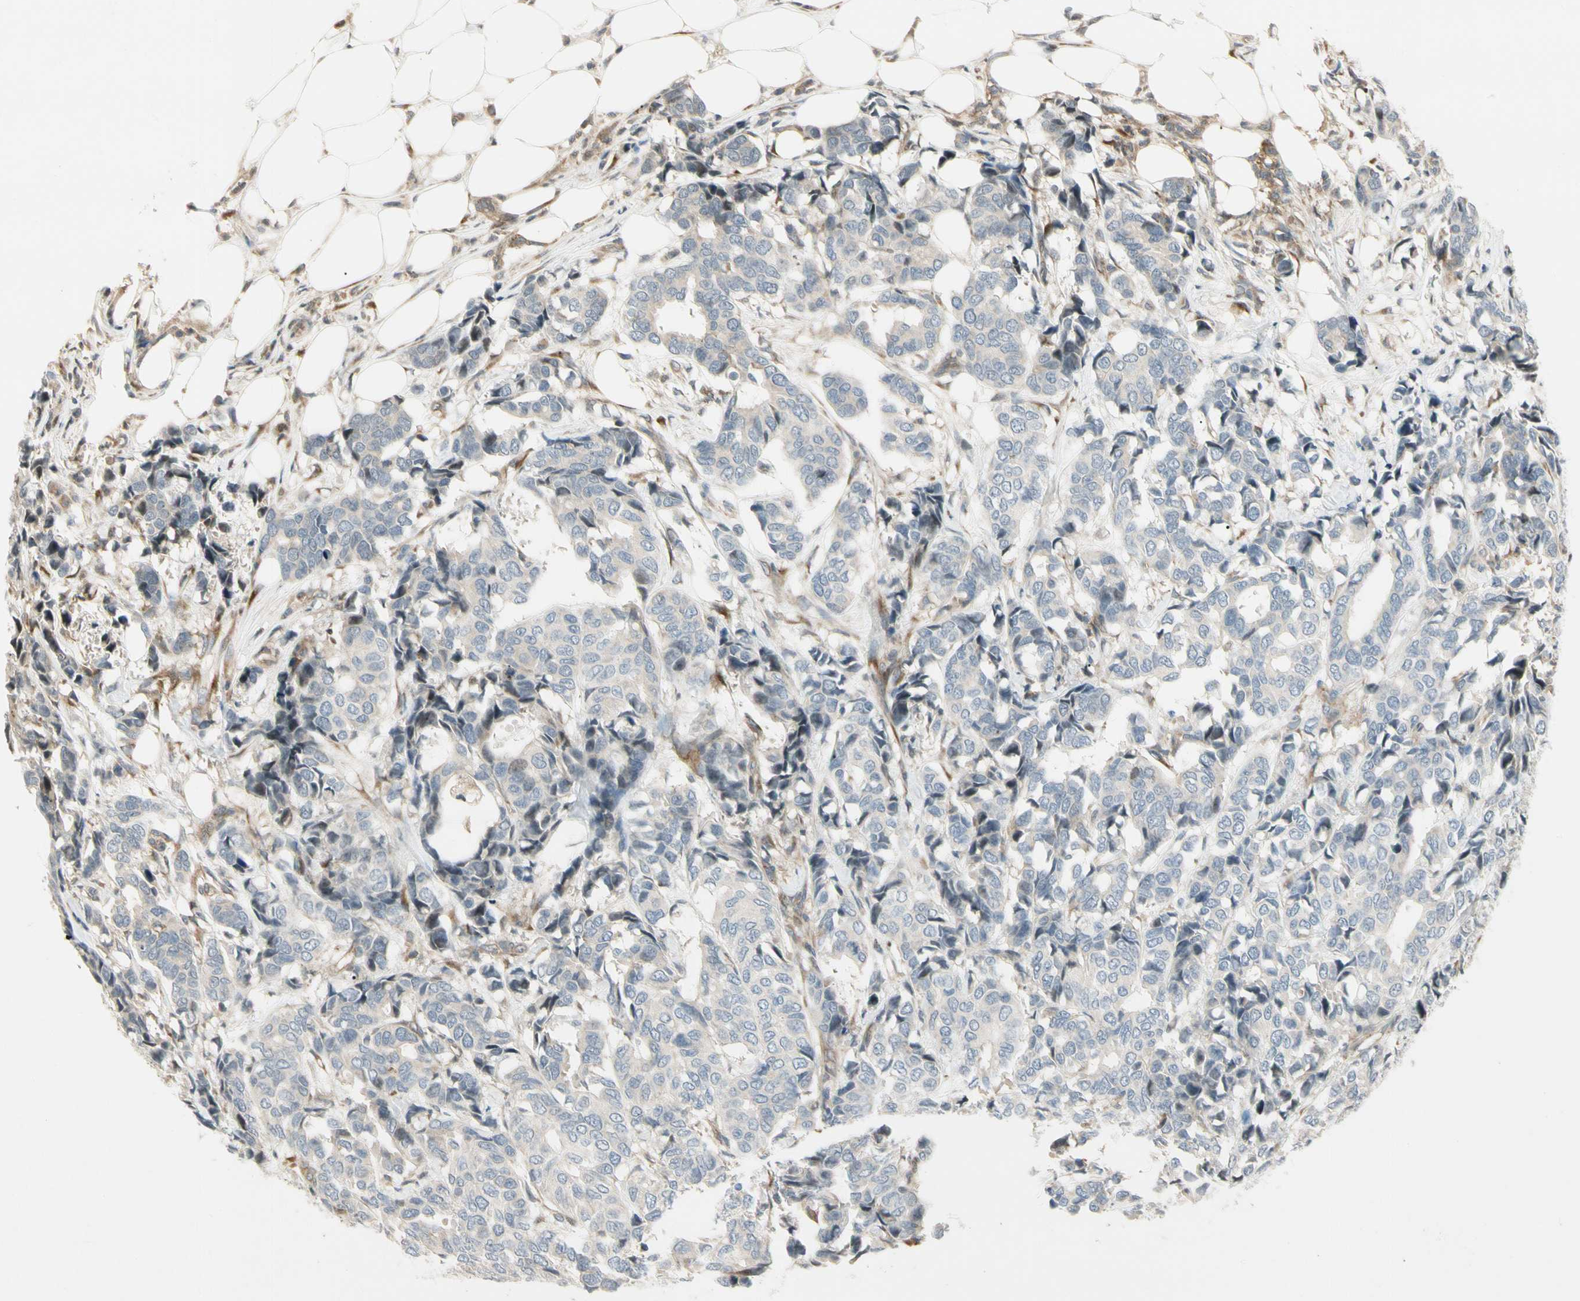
{"staining": {"intensity": "negative", "quantity": "none", "location": "none"}, "tissue": "breast cancer", "cell_type": "Tumor cells", "image_type": "cancer", "snomed": [{"axis": "morphology", "description": "Duct carcinoma"}, {"axis": "topography", "description": "Breast"}], "caption": "DAB immunohistochemical staining of breast invasive ductal carcinoma reveals no significant positivity in tumor cells.", "gene": "FNDC3B", "patient": {"sex": "female", "age": 87}}